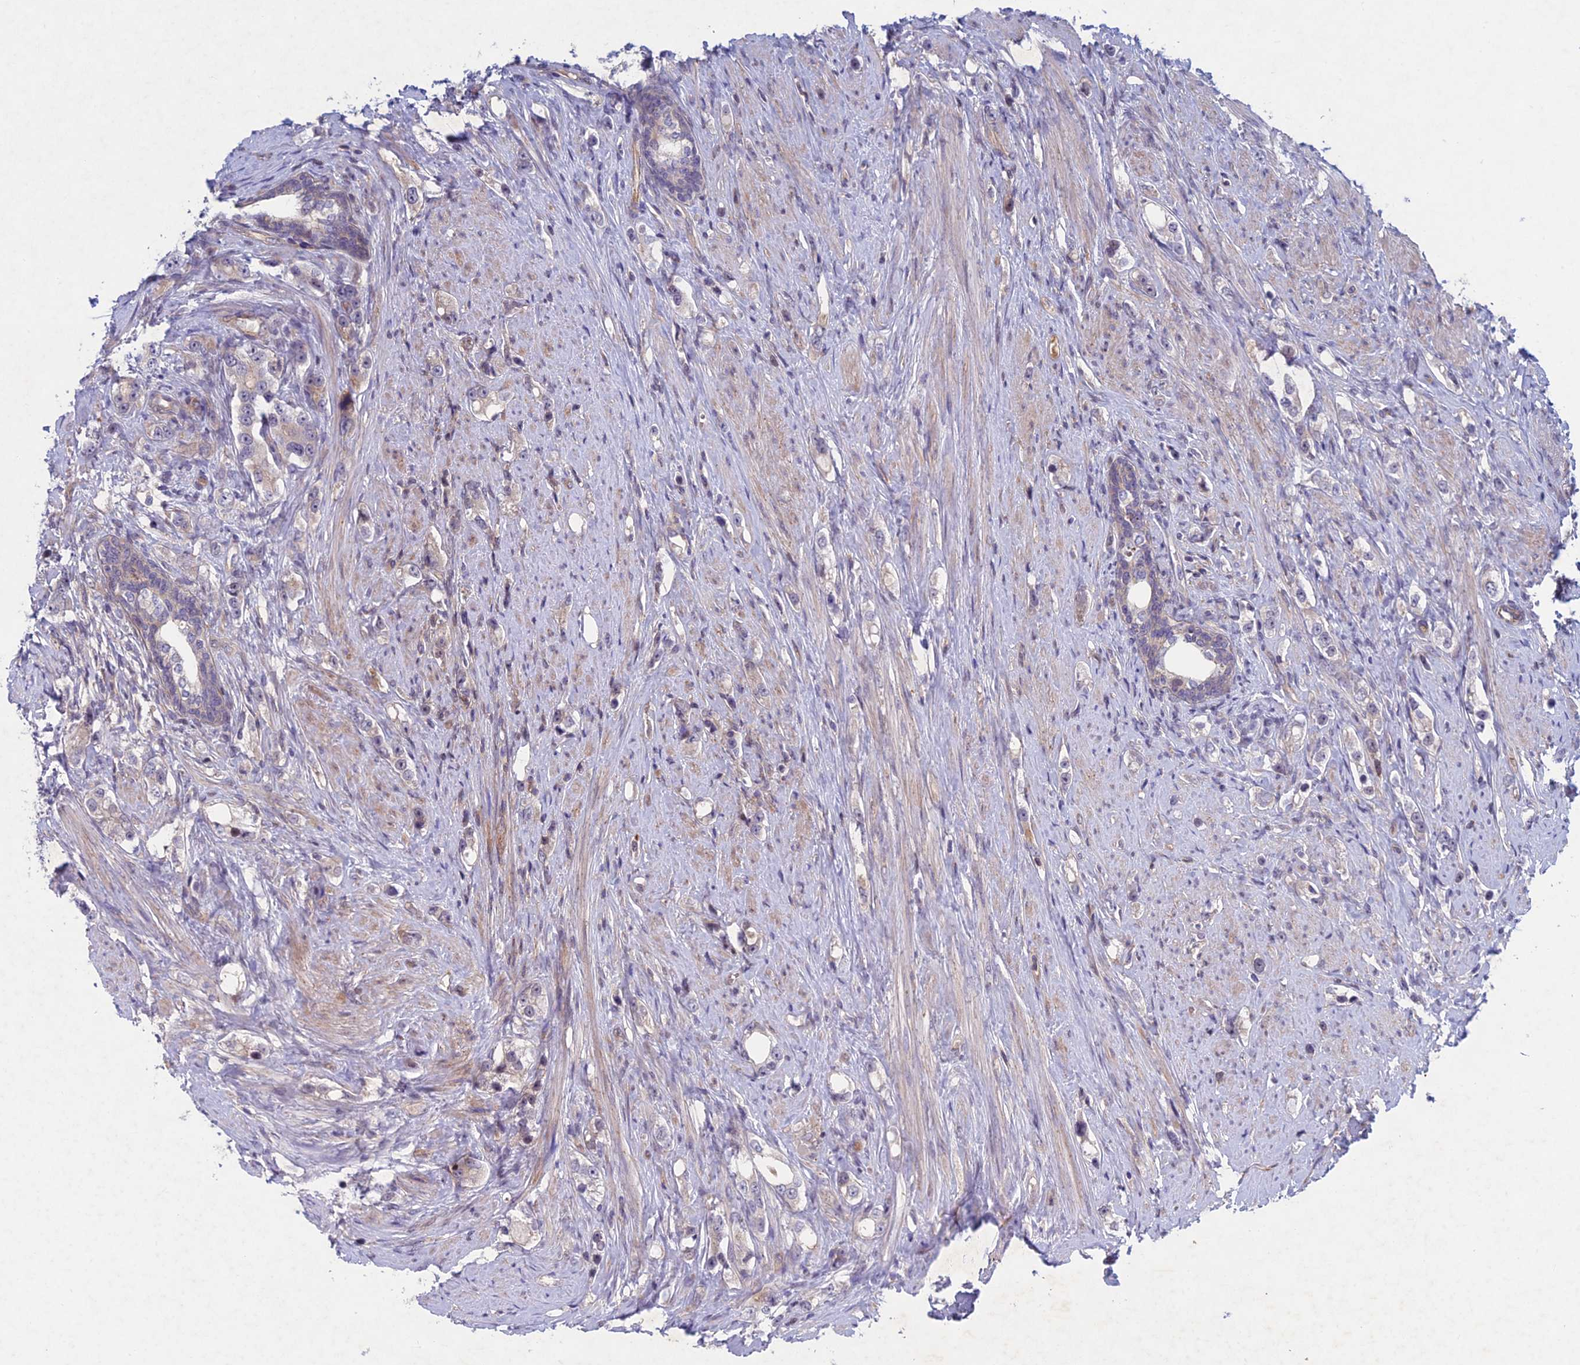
{"staining": {"intensity": "negative", "quantity": "none", "location": "none"}, "tissue": "prostate cancer", "cell_type": "Tumor cells", "image_type": "cancer", "snomed": [{"axis": "morphology", "description": "Adenocarcinoma, High grade"}, {"axis": "topography", "description": "Prostate"}], "caption": "The micrograph shows no significant positivity in tumor cells of prostate cancer.", "gene": "PTHLH", "patient": {"sex": "male", "age": 63}}